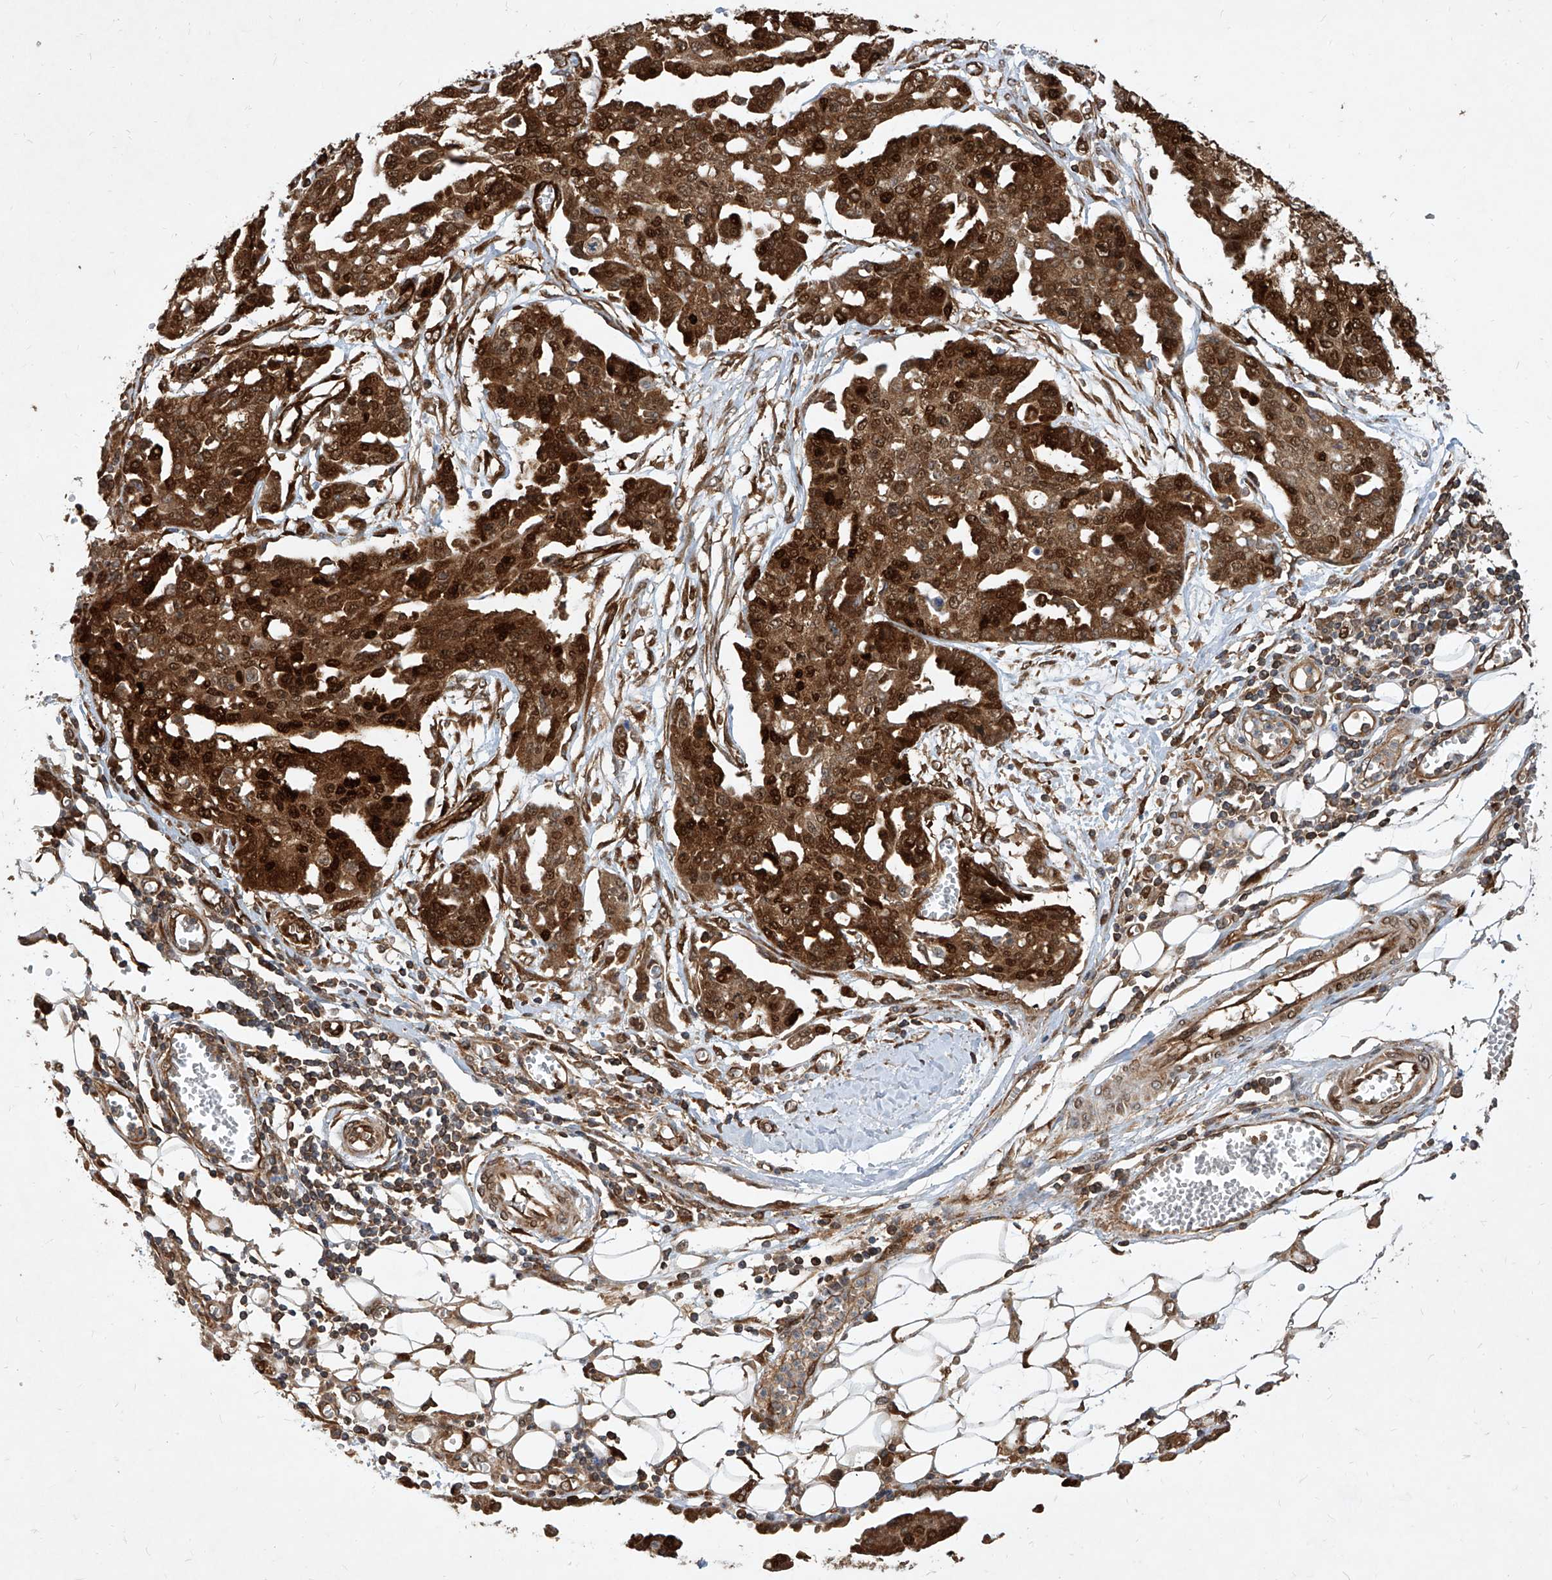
{"staining": {"intensity": "strong", "quantity": ">75%", "location": "cytoplasmic/membranous,nuclear"}, "tissue": "ovarian cancer", "cell_type": "Tumor cells", "image_type": "cancer", "snomed": [{"axis": "morphology", "description": "Cystadenocarcinoma, serous, NOS"}, {"axis": "topography", "description": "Soft tissue"}, {"axis": "topography", "description": "Ovary"}], "caption": "Protein expression analysis of ovarian cancer demonstrates strong cytoplasmic/membranous and nuclear positivity in approximately >75% of tumor cells.", "gene": "MAGED2", "patient": {"sex": "female", "age": 57}}